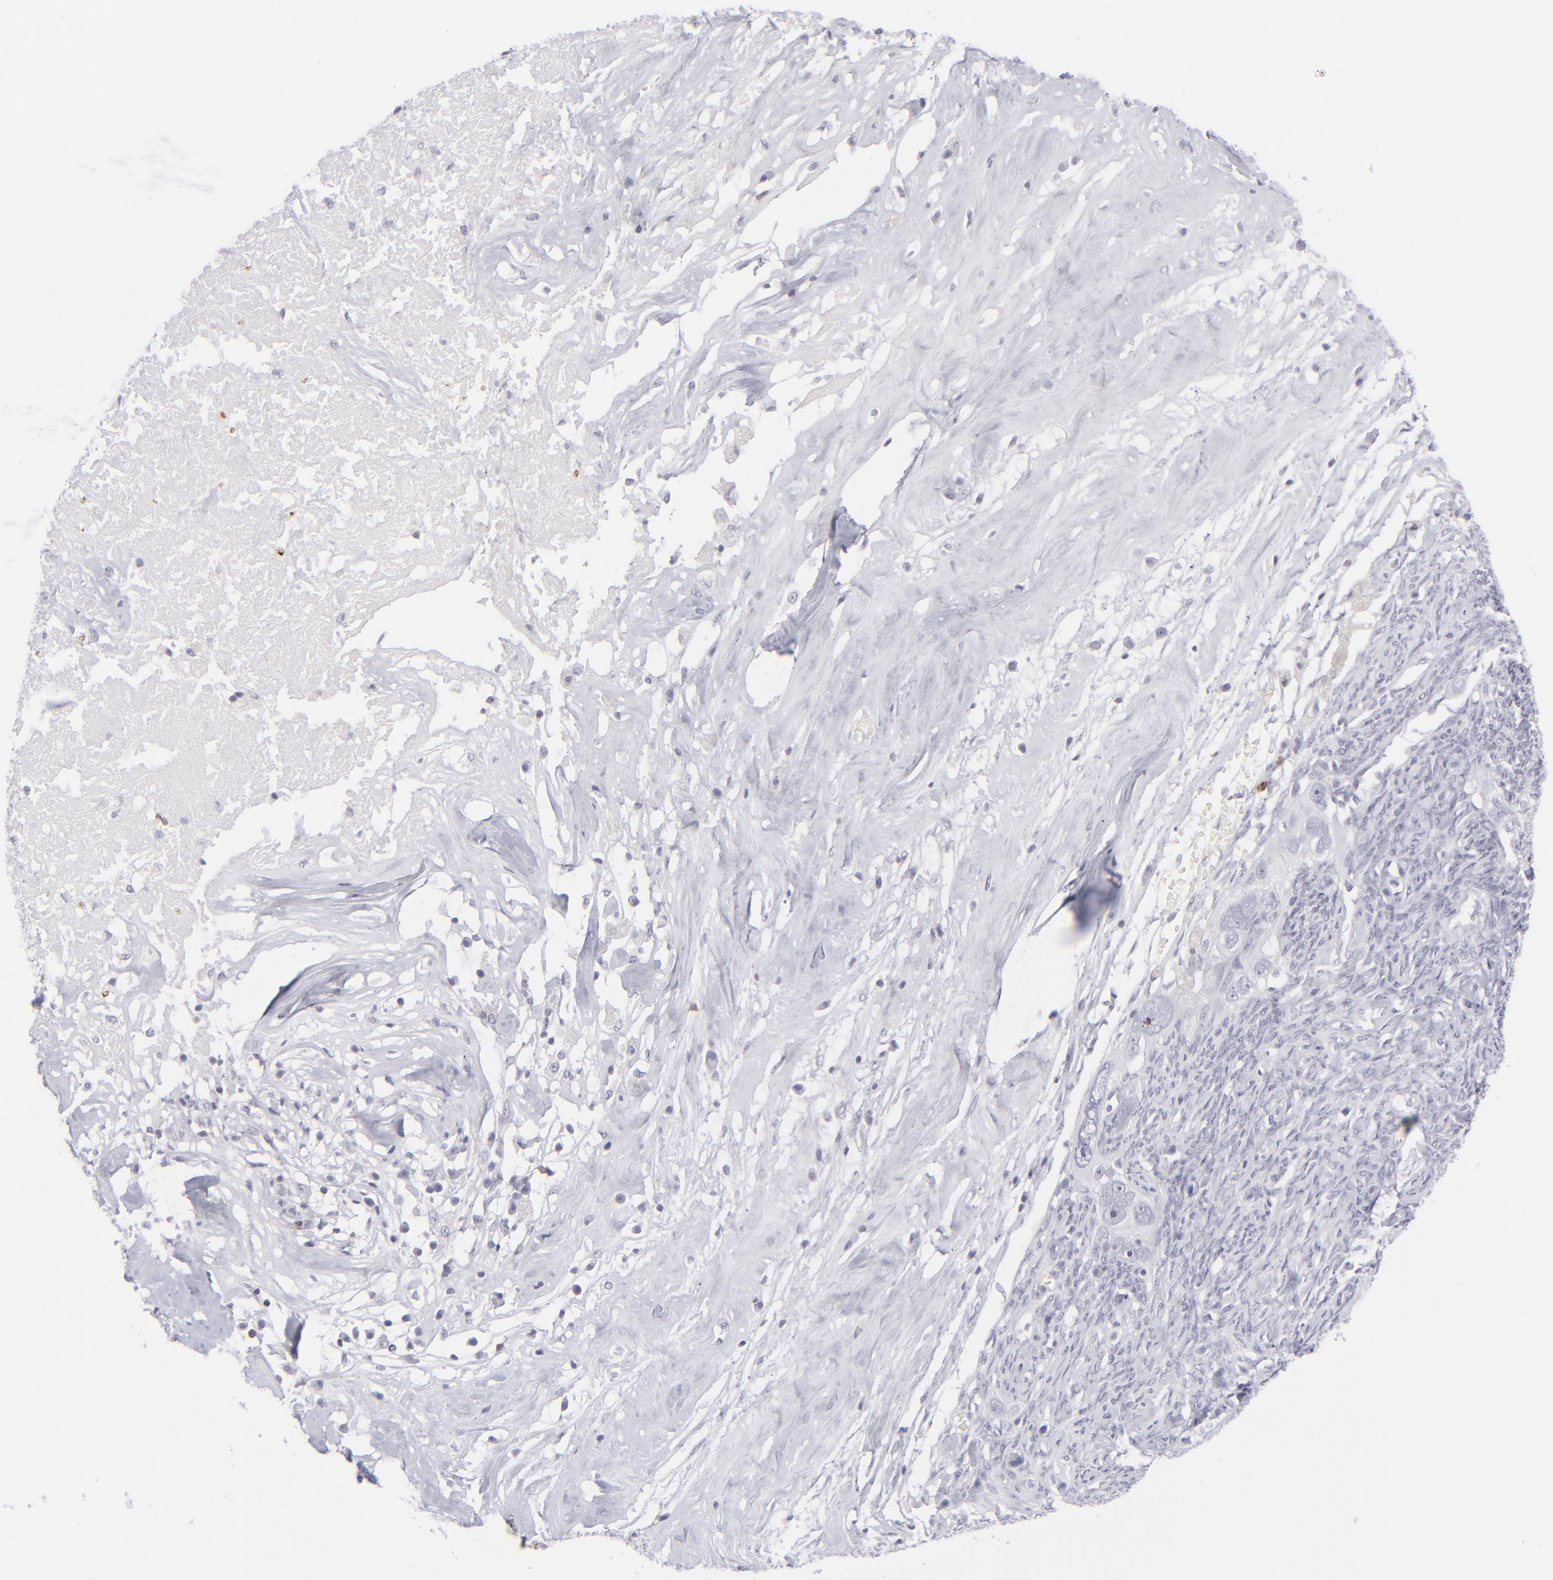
{"staining": {"intensity": "negative", "quantity": "none", "location": "none"}, "tissue": "ovarian cancer", "cell_type": "Tumor cells", "image_type": "cancer", "snomed": [{"axis": "morphology", "description": "Normal tissue, NOS"}, {"axis": "morphology", "description": "Cystadenocarcinoma, serous, NOS"}, {"axis": "topography", "description": "Ovary"}], "caption": "IHC of ovarian cancer (serous cystadenocarcinoma) displays no expression in tumor cells. The staining is performed using DAB (3,3'-diaminobenzidine) brown chromogen with nuclei counter-stained in using hematoxylin.", "gene": "CD7", "patient": {"sex": "female", "age": 62}}